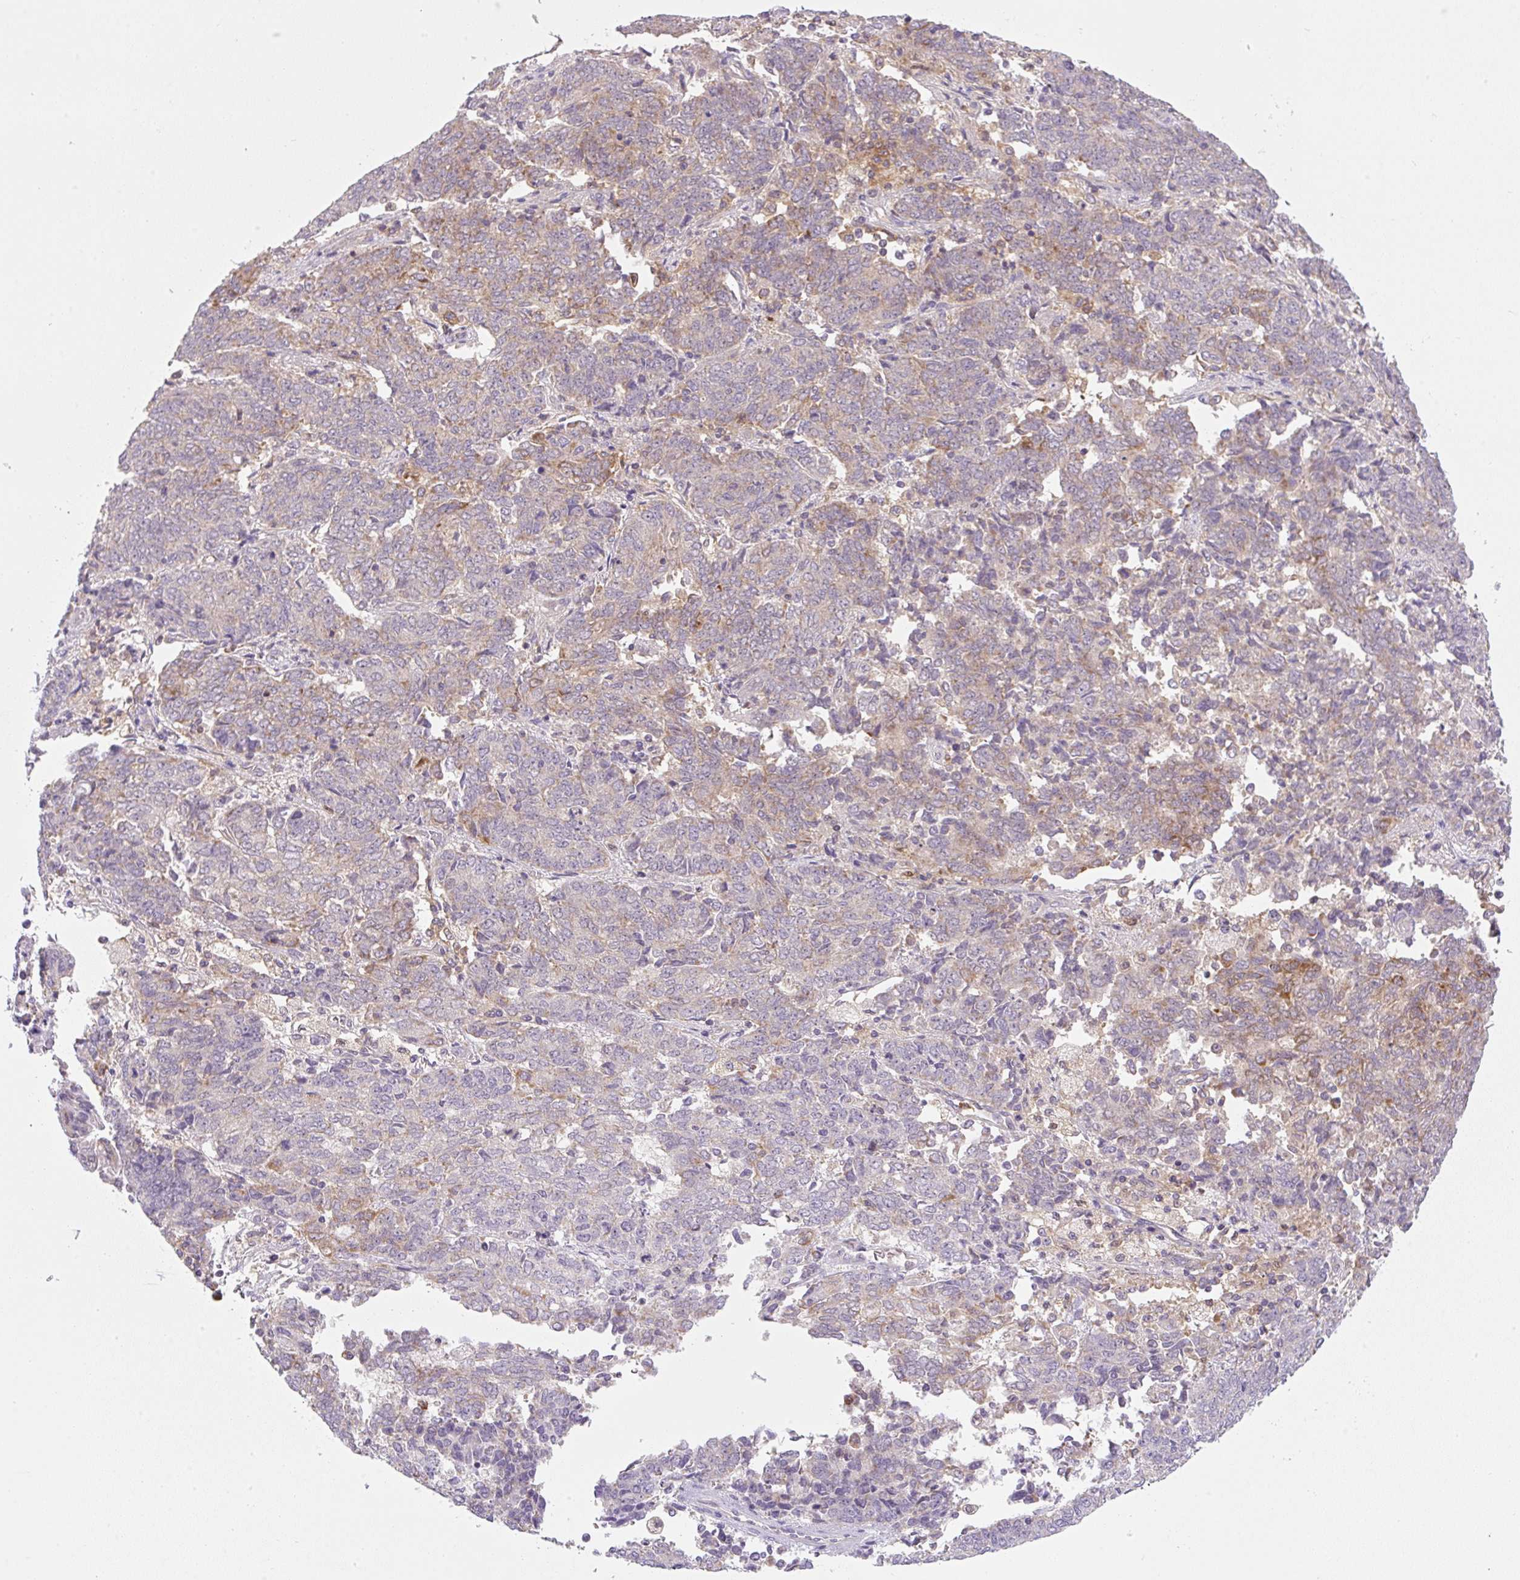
{"staining": {"intensity": "moderate", "quantity": "<25%", "location": "cytoplasmic/membranous"}, "tissue": "endometrial cancer", "cell_type": "Tumor cells", "image_type": "cancer", "snomed": [{"axis": "morphology", "description": "Adenocarcinoma, NOS"}, {"axis": "topography", "description": "Endometrium"}], "caption": "An image showing moderate cytoplasmic/membranous staining in about <25% of tumor cells in endometrial adenocarcinoma, as visualized by brown immunohistochemical staining.", "gene": "OMA1", "patient": {"sex": "female", "age": 80}}